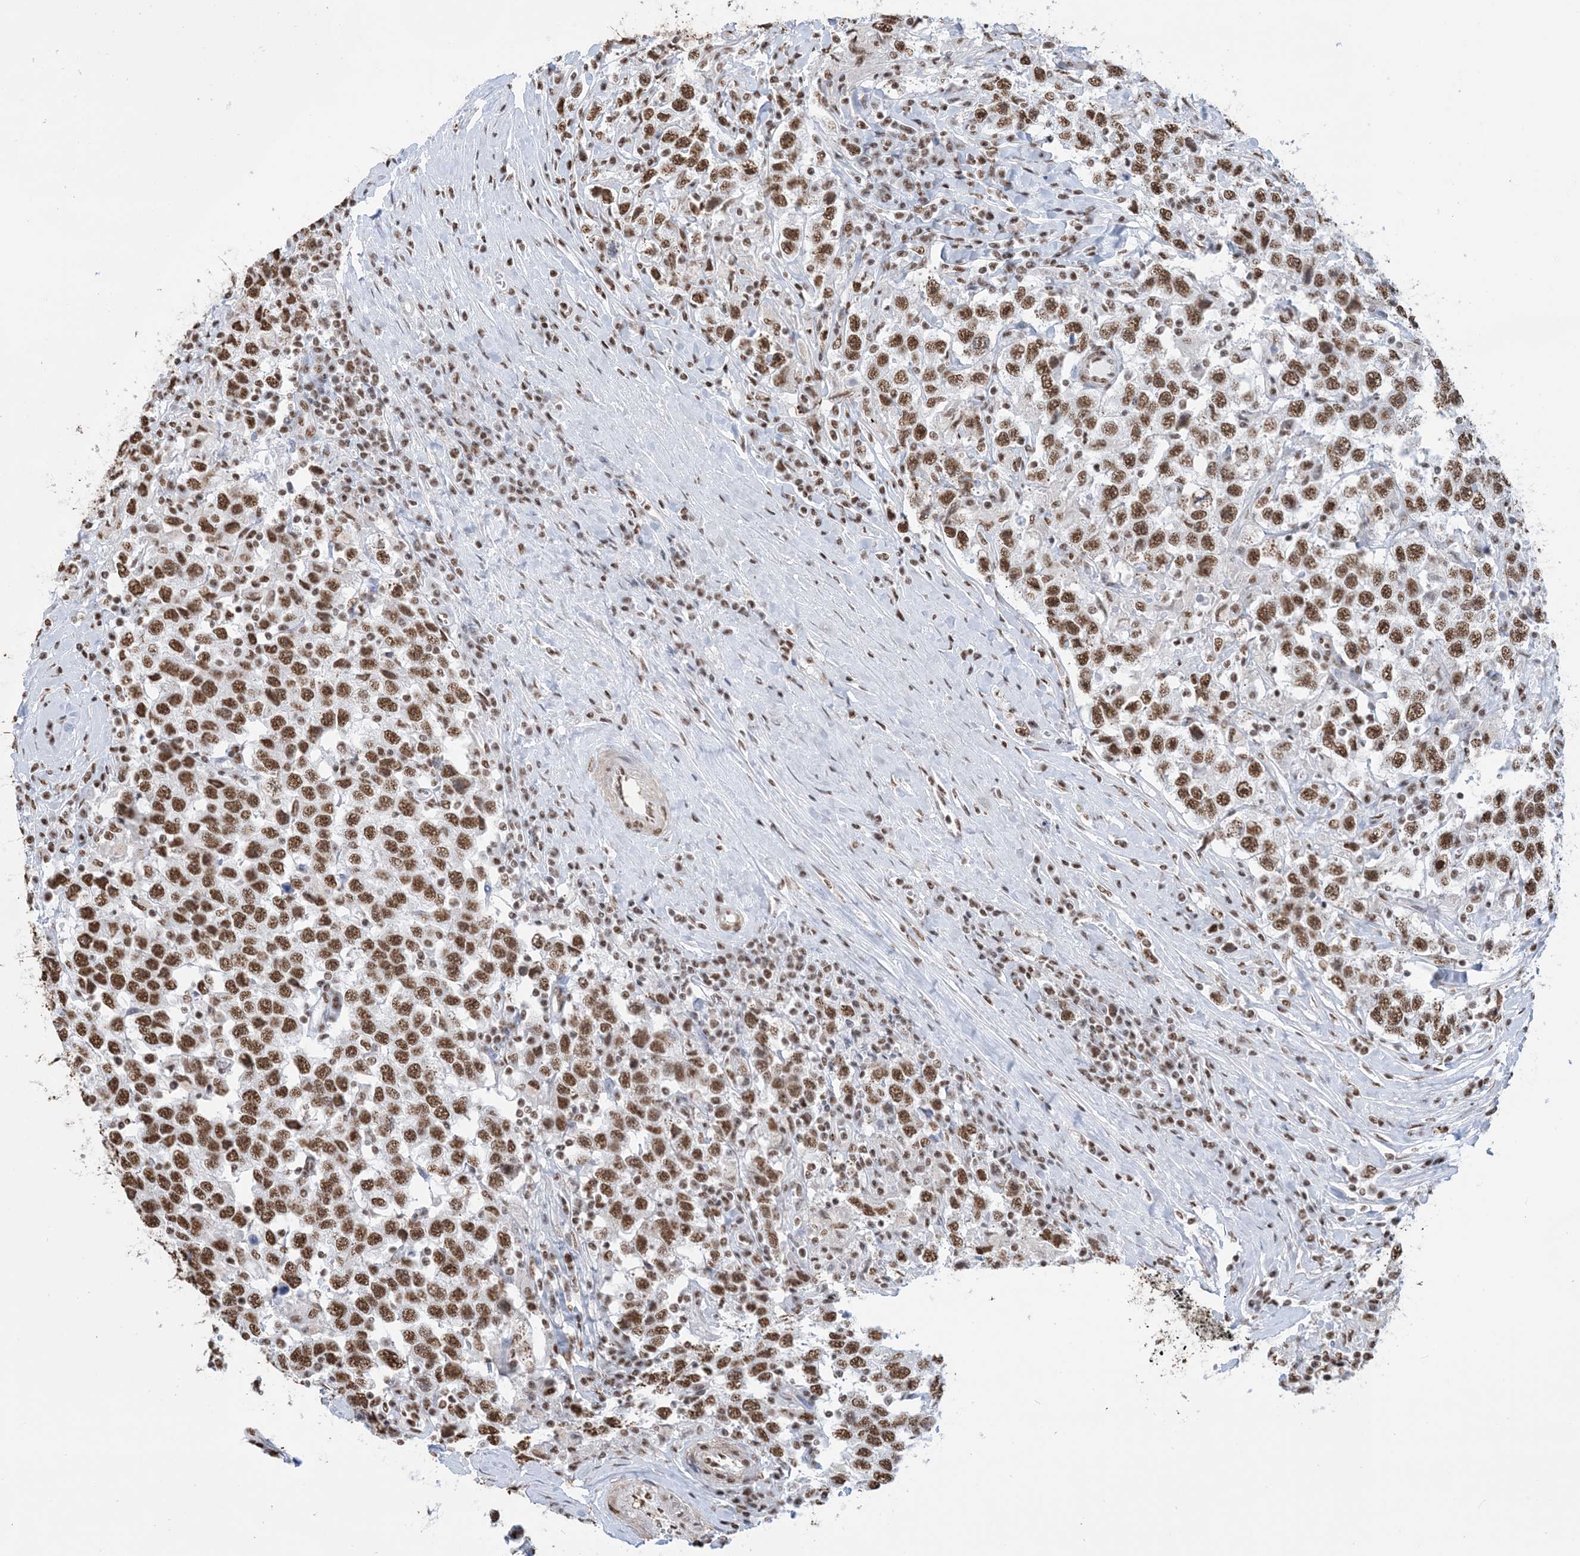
{"staining": {"intensity": "strong", "quantity": ">75%", "location": "nuclear"}, "tissue": "testis cancer", "cell_type": "Tumor cells", "image_type": "cancer", "snomed": [{"axis": "morphology", "description": "Seminoma, NOS"}, {"axis": "topography", "description": "Testis"}], "caption": "IHC micrograph of testis seminoma stained for a protein (brown), which reveals high levels of strong nuclear staining in about >75% of tumor cells.", "gene": "ZNF792", "patient": {"sex": "male", "age": 41}}